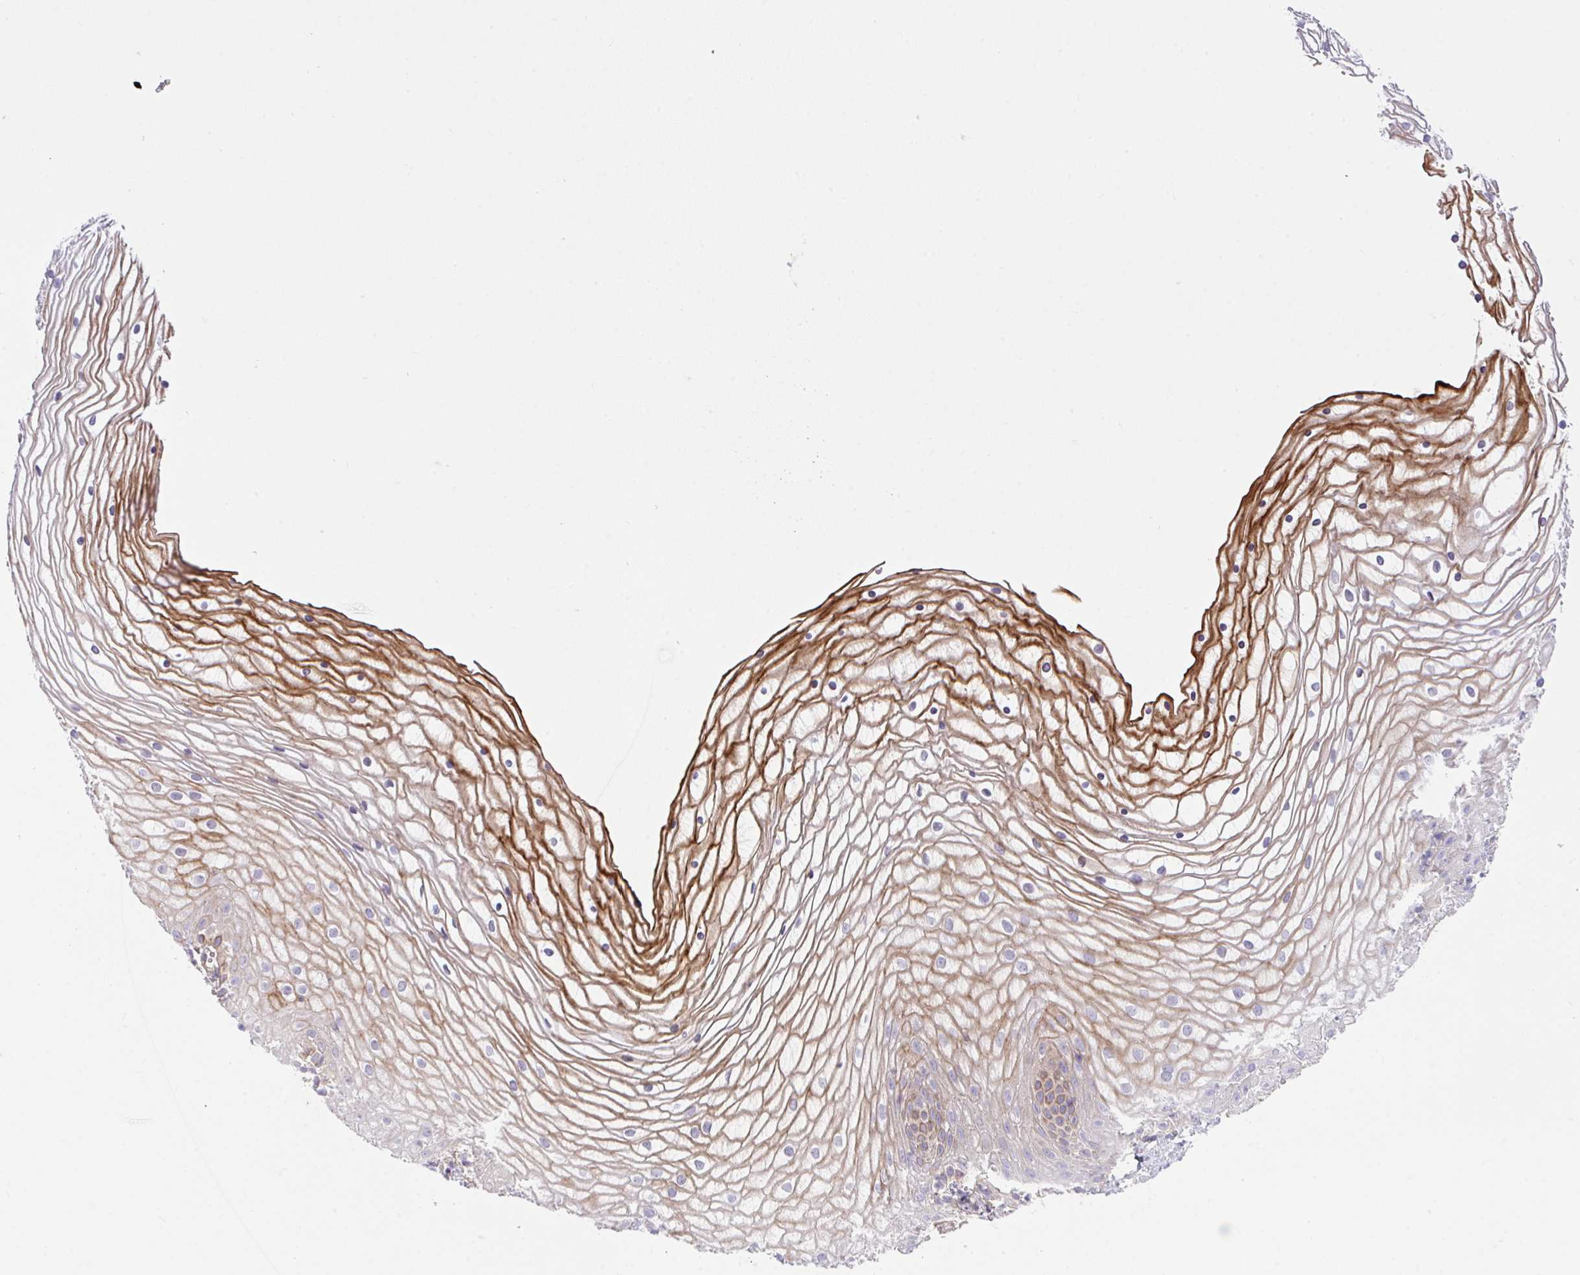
{"staining": {"intensity": "moderate", "quantity": "<25%", "location": "cytoplasmic/membranous"}, "tissue": "vagina", "cell_type": "Squamous epithelial cells", "image_type": "normal", "snomed": [{"axis": "morphology", "description": "Normal tissue, NOS"}, {"axis": "topography", "description": "Vagina"}], "caption": "A histopathology image showing moderate cytoplasmic/membranous expression in approximately <25% of squamous epithelial cells in unremarkable vagina, as visualized by brown immunohistochemical staining.", "gene": "RHOXF1", "patient": {"sex": "female", "age": 56}}